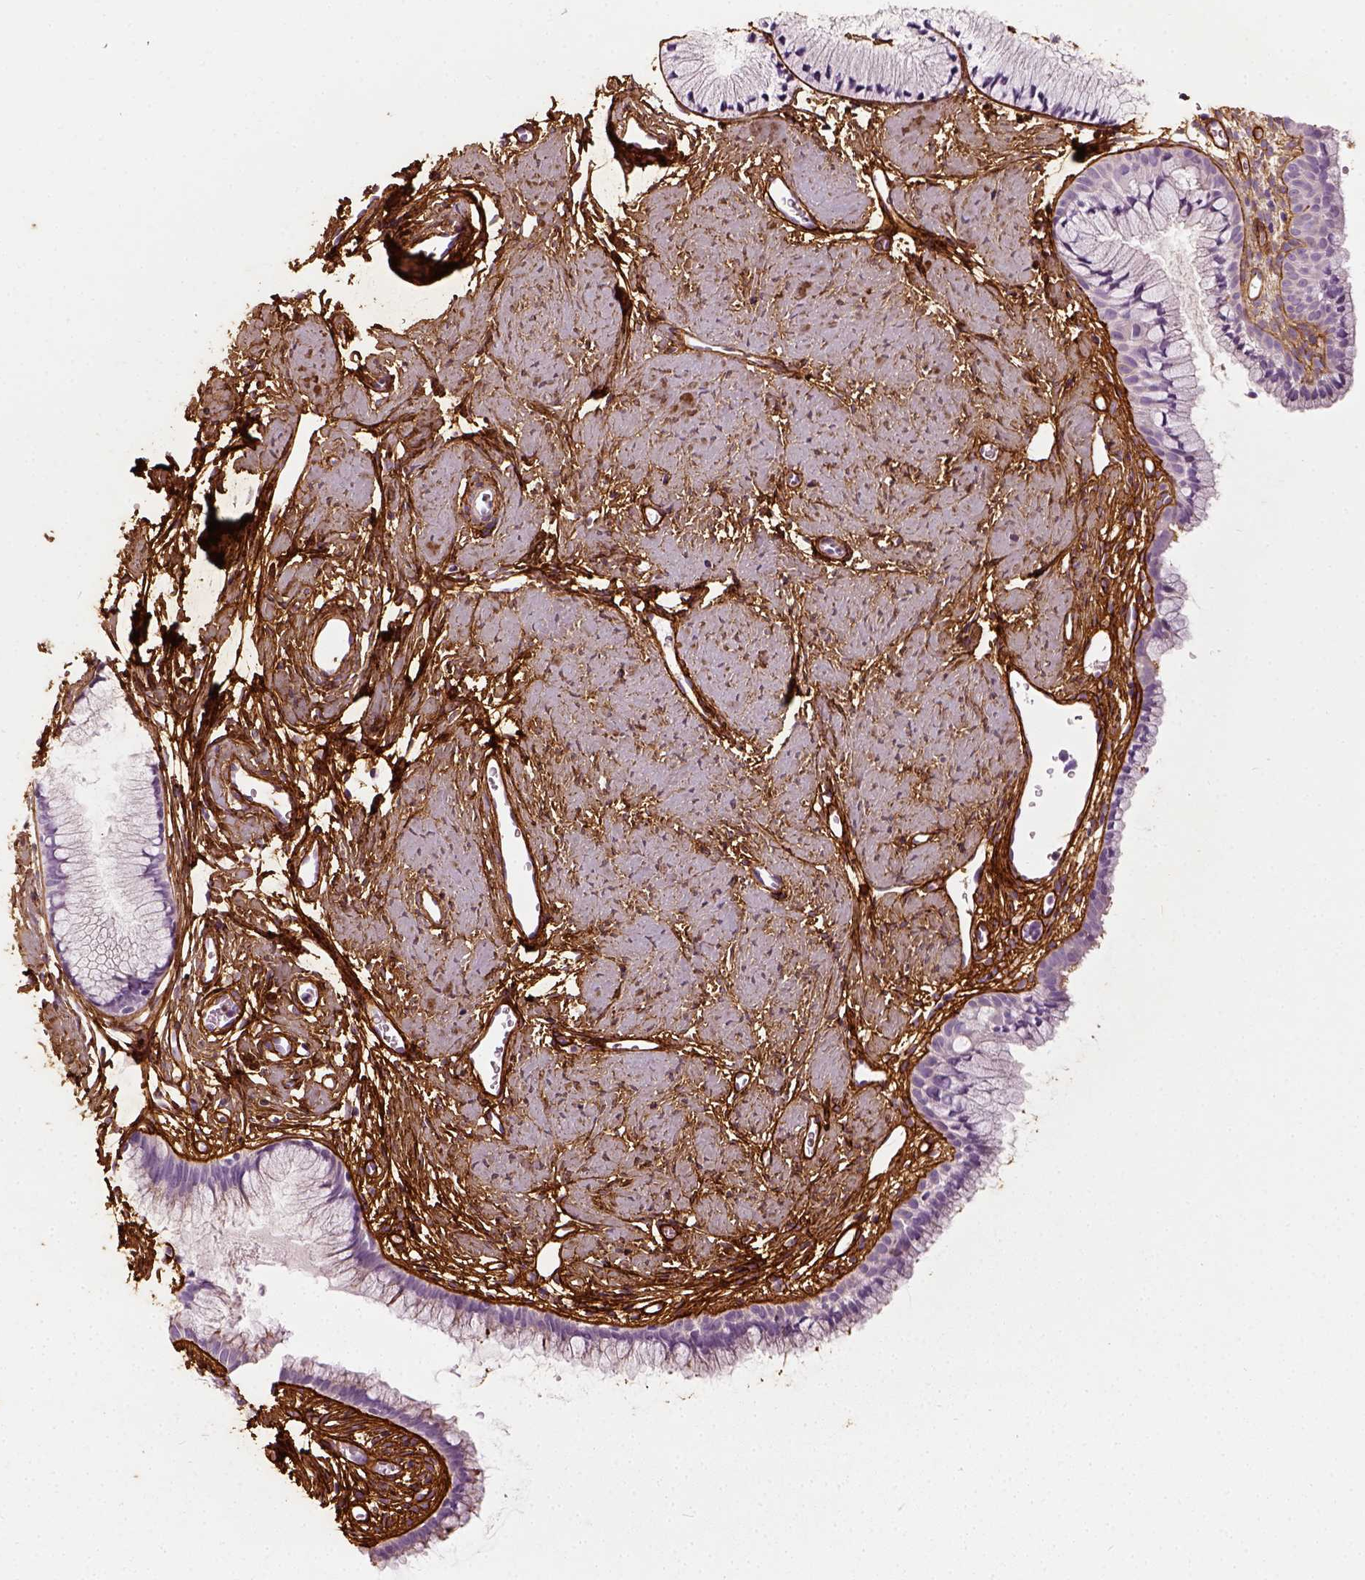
{"staining": {"intensity": "negative", "quantity": "none", "location": "none"}, "tissue": "cervix", "cell_type": "Glandular cells", "image_type": "normal", "snomed": [{"axis": "morphology", "description": "Normal tissue, NOS"}, {"axis": "topography", "description": "Cervix"}], "caption": "Human cervix stained for a protein using IHC demonstrates no expression in glandular cells.", "gene": "COL6A2", "patient": {"sex": "female", "age": 40}}